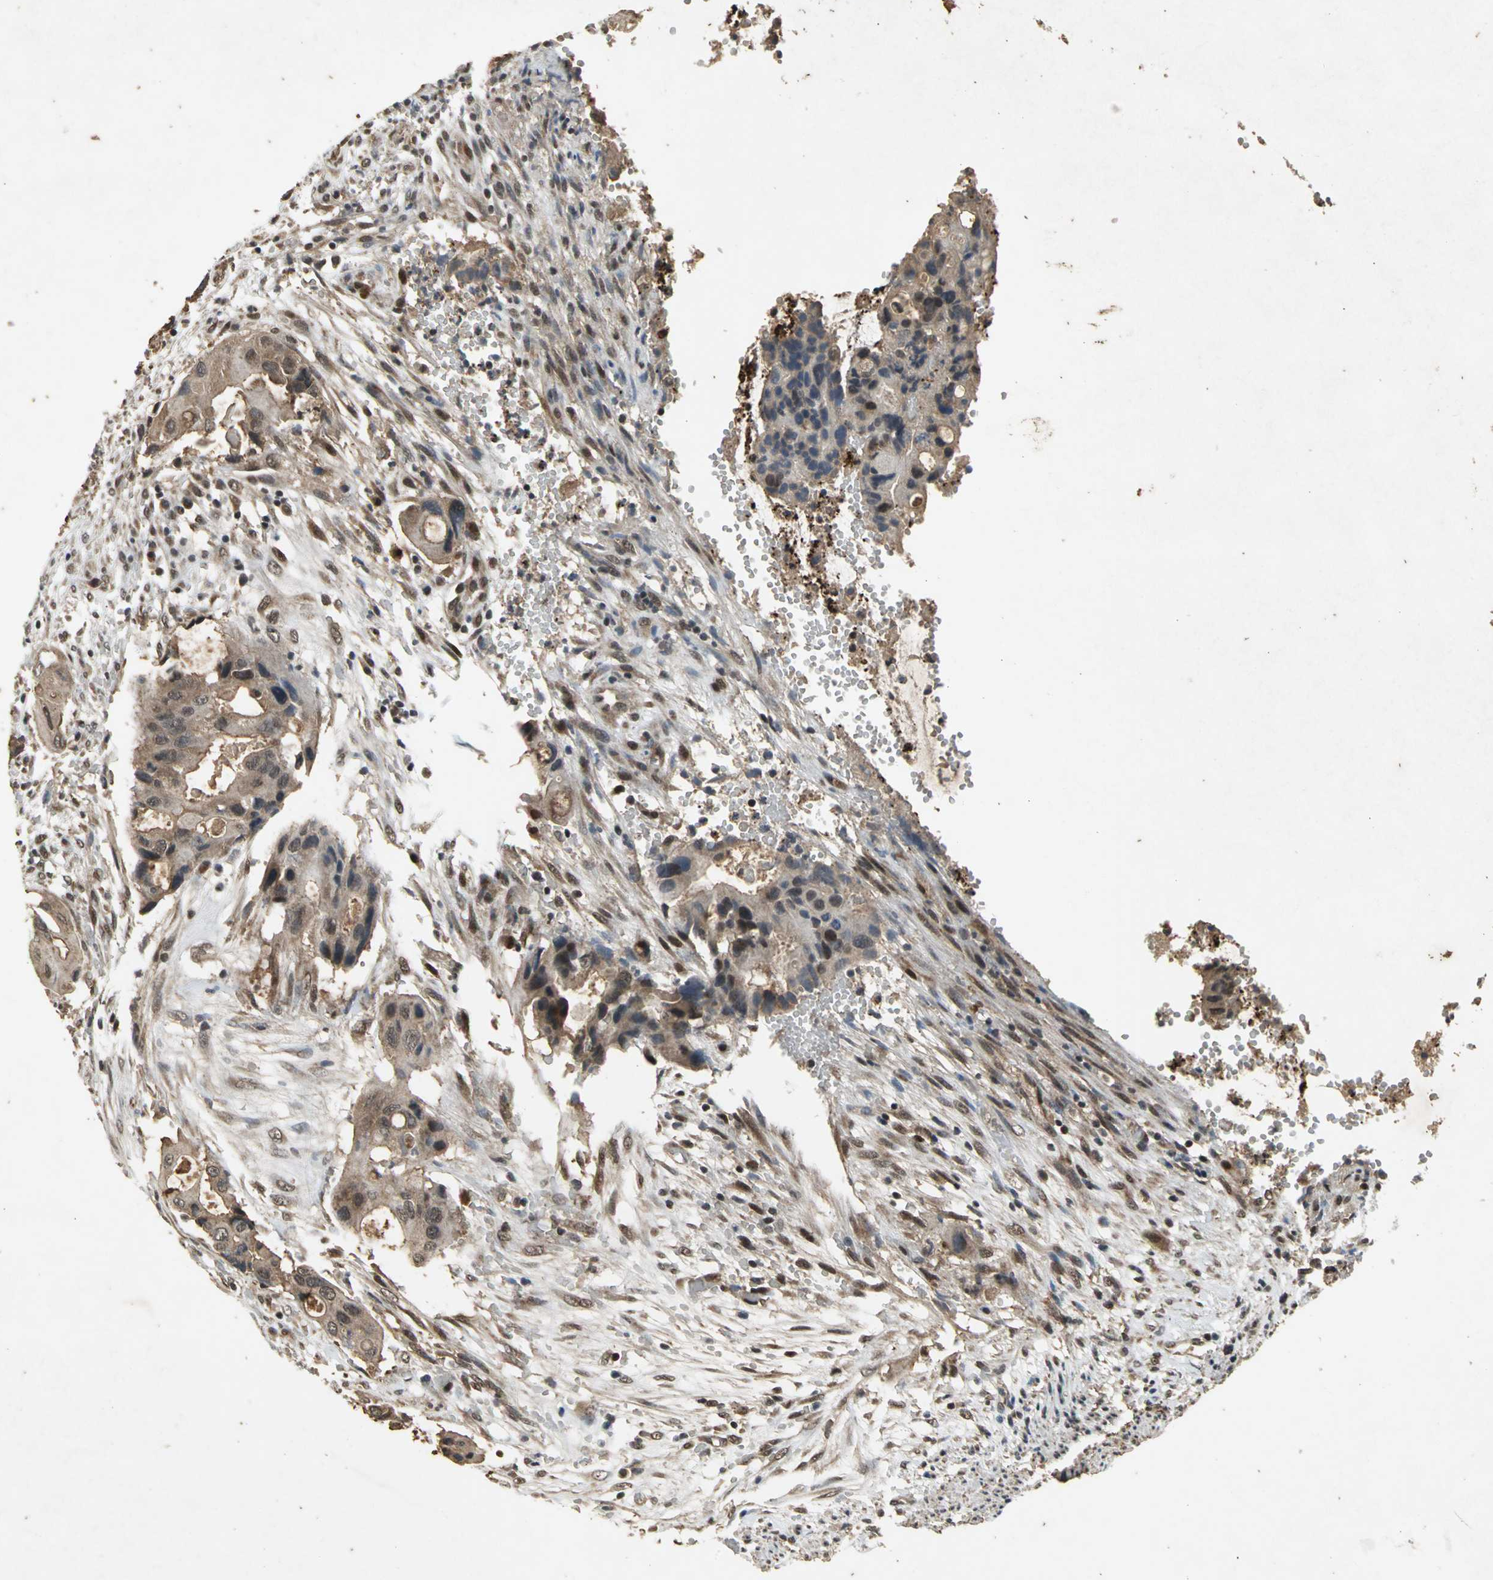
{"staining": {"intensity": "moderate", "quantity": "25%-75%", "location": "cytoplasmic/membranous"}, "tissue": "colorectal cancer", "cell_type": "Tumor cells", "image_type": "cancer", "snomed": [{"axis": "morphology", "description": "Adenocarcinoma, NOS"}, {"axis": "topography", "description": "Colon"}], "caption": "Colorectal adenocarcinoma stained with a brown dye reveals moderate cytoplasmic/membranous positive expression in approximately 25%-75% of tumor cells.", "gene": "NOTCH3", "patient": {"sex": "female", "age": 57}}